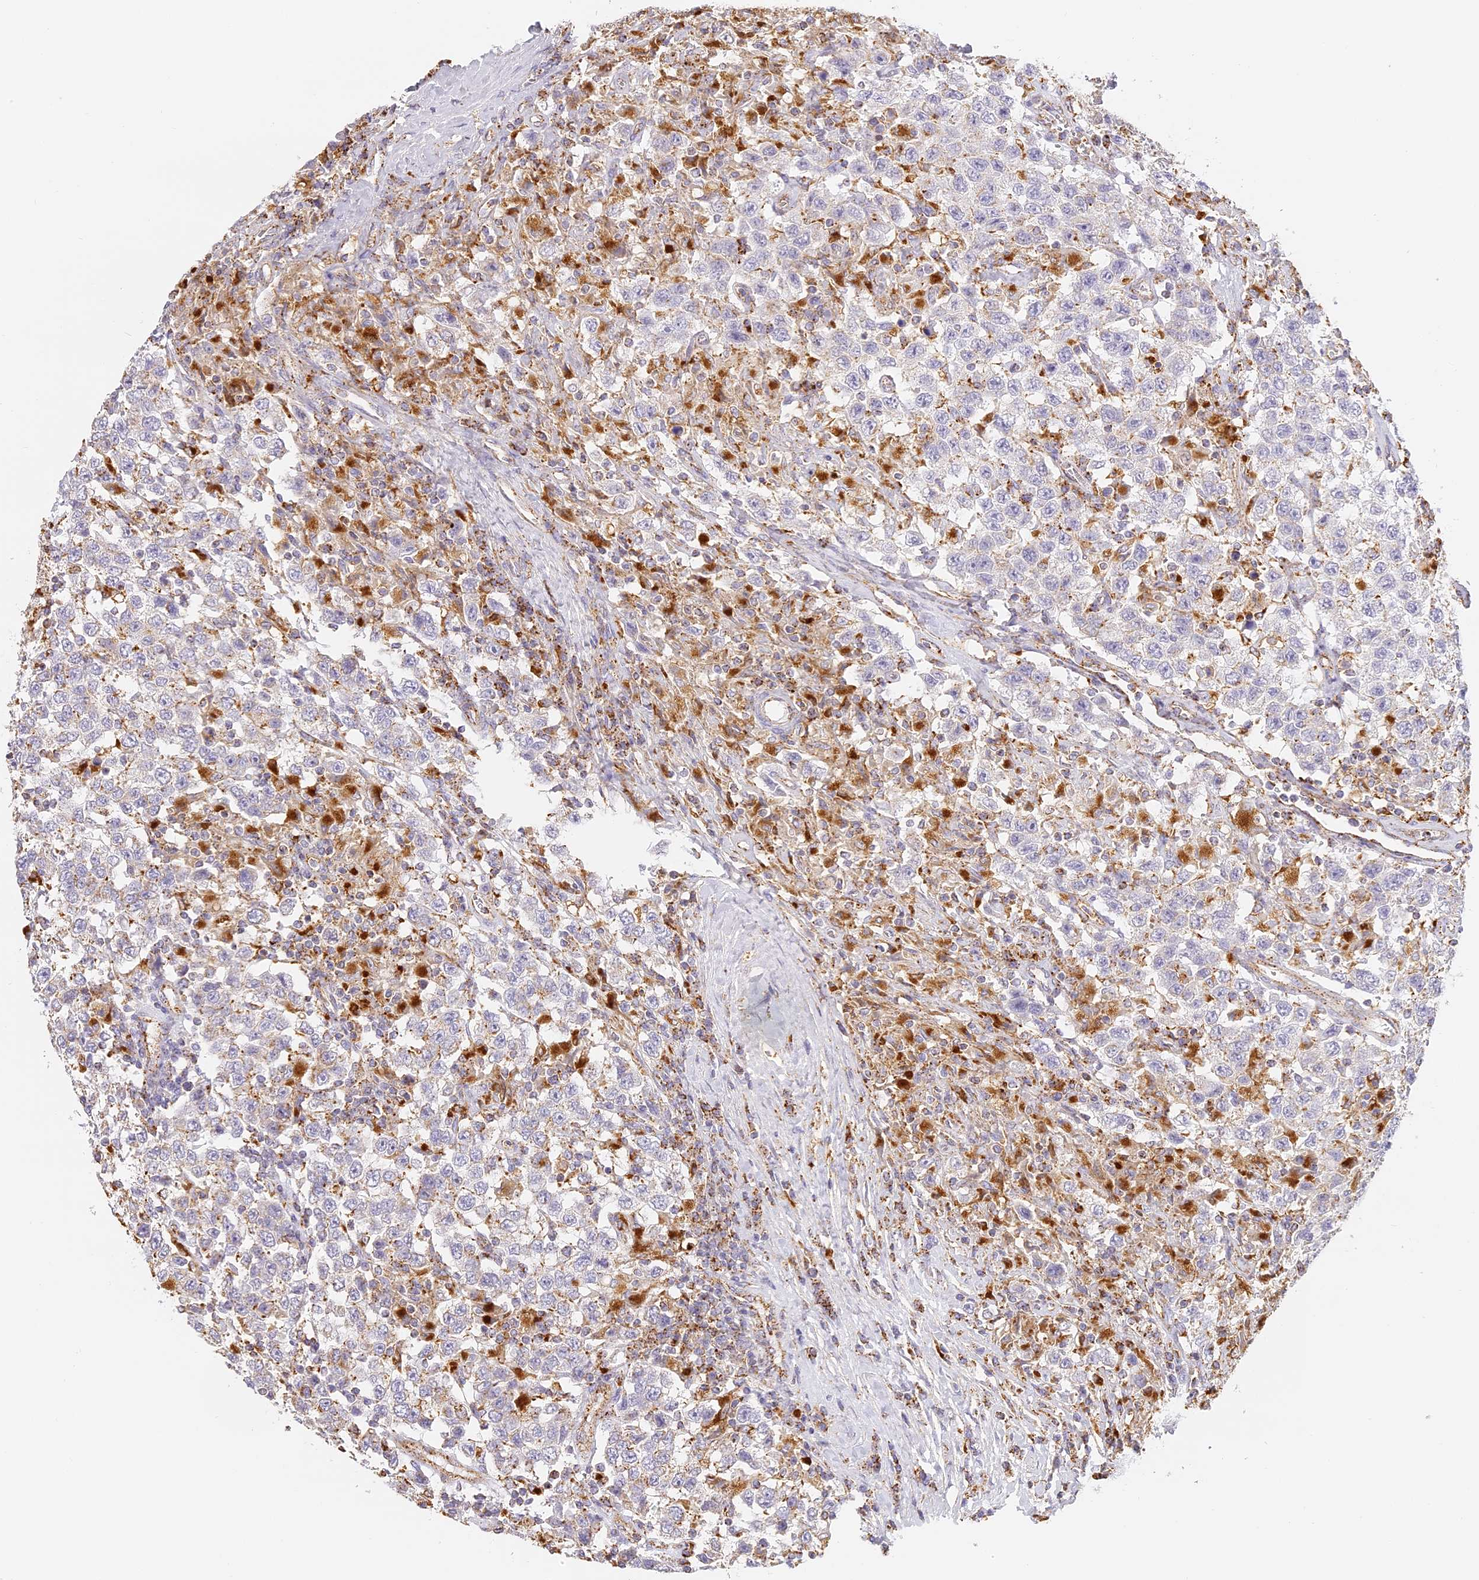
{"staining": {"intensity": "moderate", "quantity": "25%-75%", "location": "cytoplasmic/membranous"}, "tissue": "testis cancer", "cell_type": "Tumor cells", "image_type": "cancer", "snomed": [{"axis": "morphology", "description": "Seminoma, NOS"}, {"axis": "topography", "description": "Testis"}], "caption": "This is a photomicrograph of immunohistochemistry staining of testis cancer, which shows moderate positivity in the cytoplasmic/membranous of tumor cells.", "gene": "LAMP2", "patient": {"sex": "male", "age": 41}}